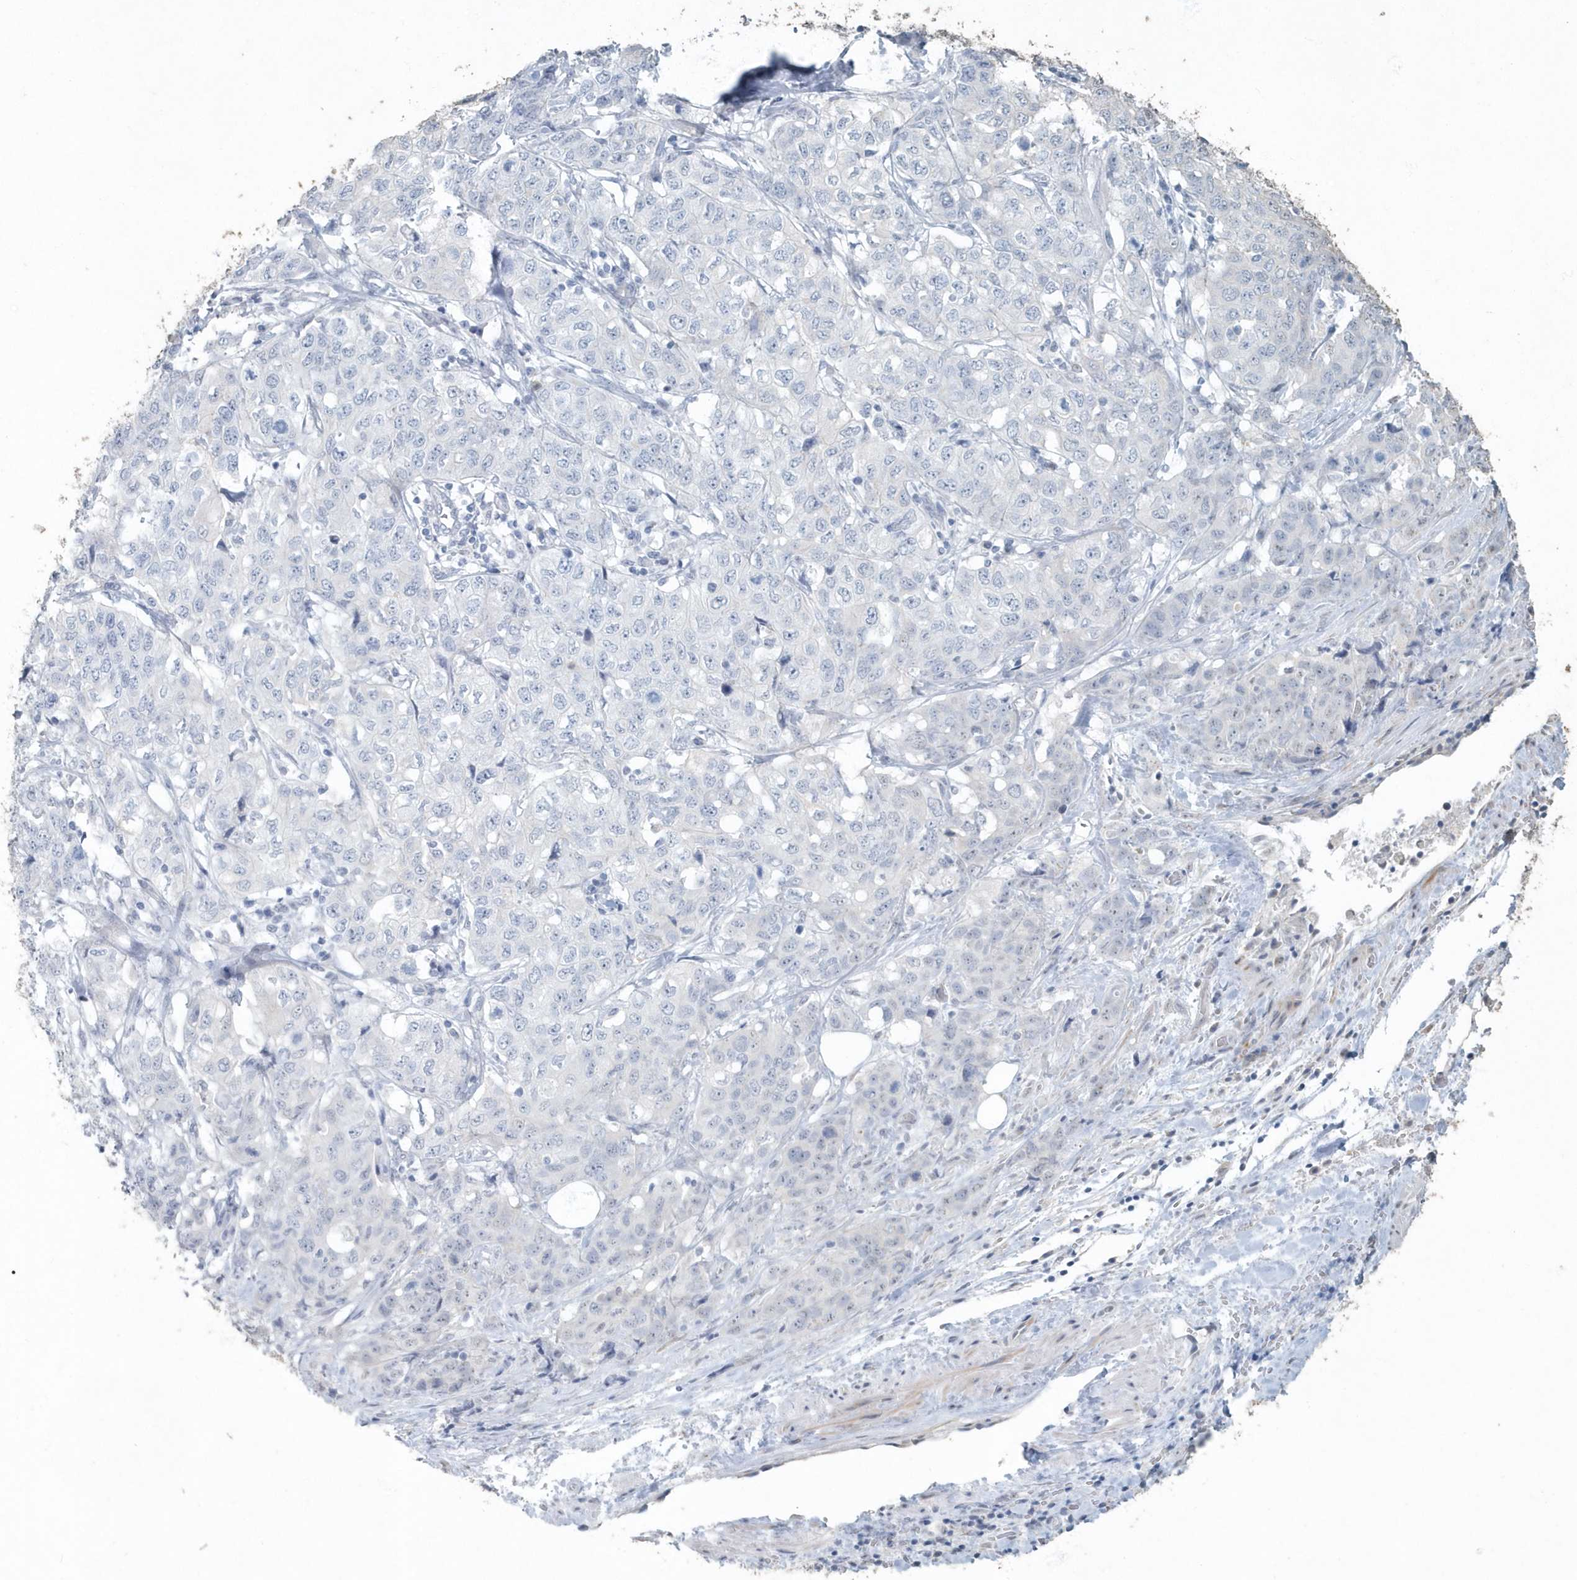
{"staining": {"intensity": "negative", "quantity": "none", "location": "none"}, "tissue": "stomach cancer", "cell_type": "Tumor cells", "image_type": "cancer", "snomed": [{"axis": "morphology", "description": "Adenocarcinoma, NOS"}, {"axis": "topography", "description": "Stomach"}], "caption": "High magnification brightfield microscopy of stomach cancer (adenocarcinoma) stained with DAB (3,3'-diaminobenzidine) (brown) and counterstained with hematoxylin (blue): tumor cells show no significant expression. The staining is performed using DAB (3,3'-diaminobenzidine) brown chromogen with nuclei counter-stained in using hematoxylin.", "gene": "MYOT", "patient": {"sex": "male", "age": 48}}